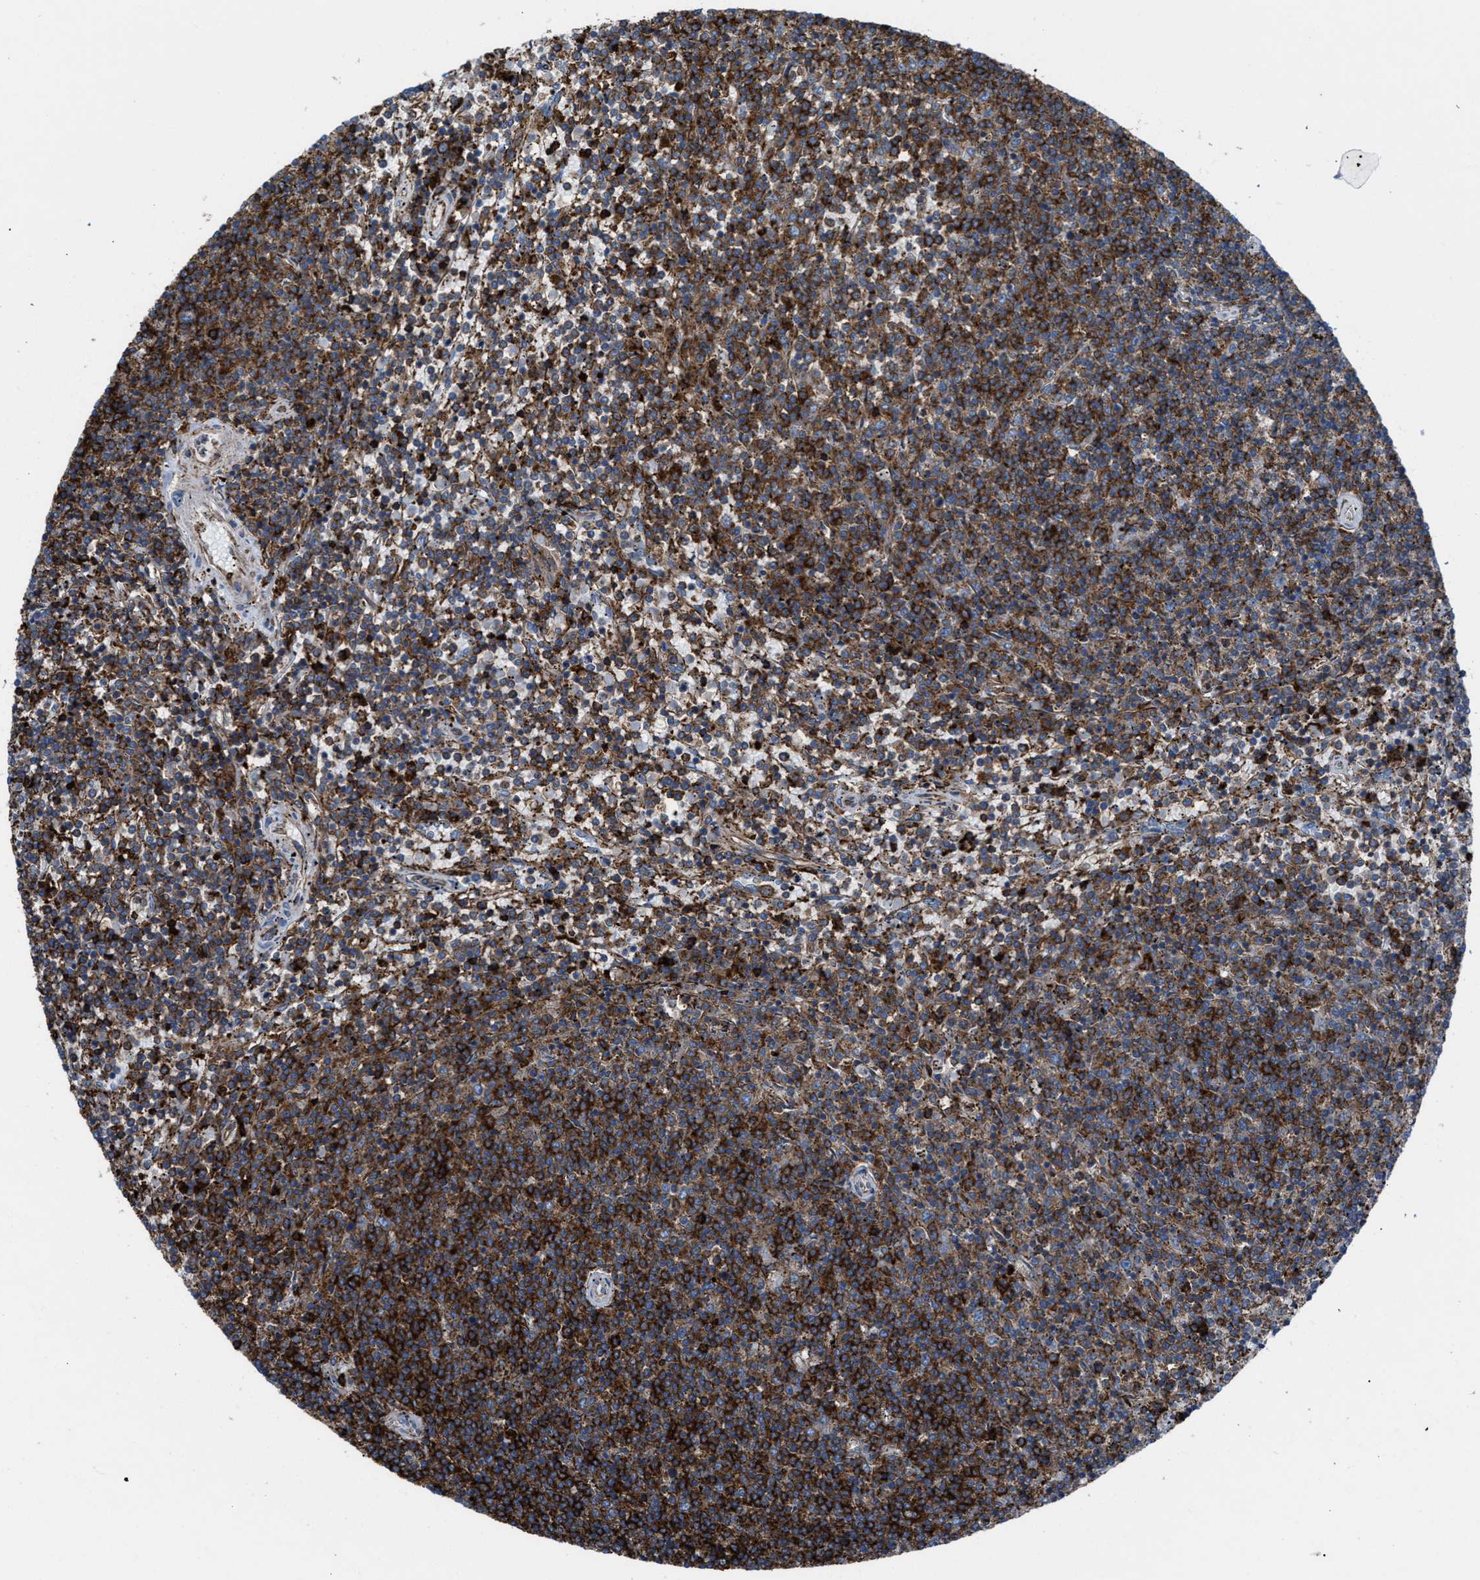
{"staining": {"intensity": "strong", "quantity": "25%-75%", "location": "cytoplasmic/membranous"}, "tissue": "lymphoma", "cell_type": "Tumor cells", "image_type": "cancer", "snomed": [{"axis": "morphology", "description": "Malignant lymphoma, non-Hodgkin's type, Low grade"}, {"axis": "topography", "description": "Spleen"}], "caption": "A photomicrograph showing strong cytoplasmic/membranous positivity in approximately 25%-75% of tumor cells in malignant lymphoma, non-Hodgkin's type (low-grade), as visualized by brown immunohistochemical staining.", "gene": "AGPAT2", "patient": {"sex": "female", "age": 50}}